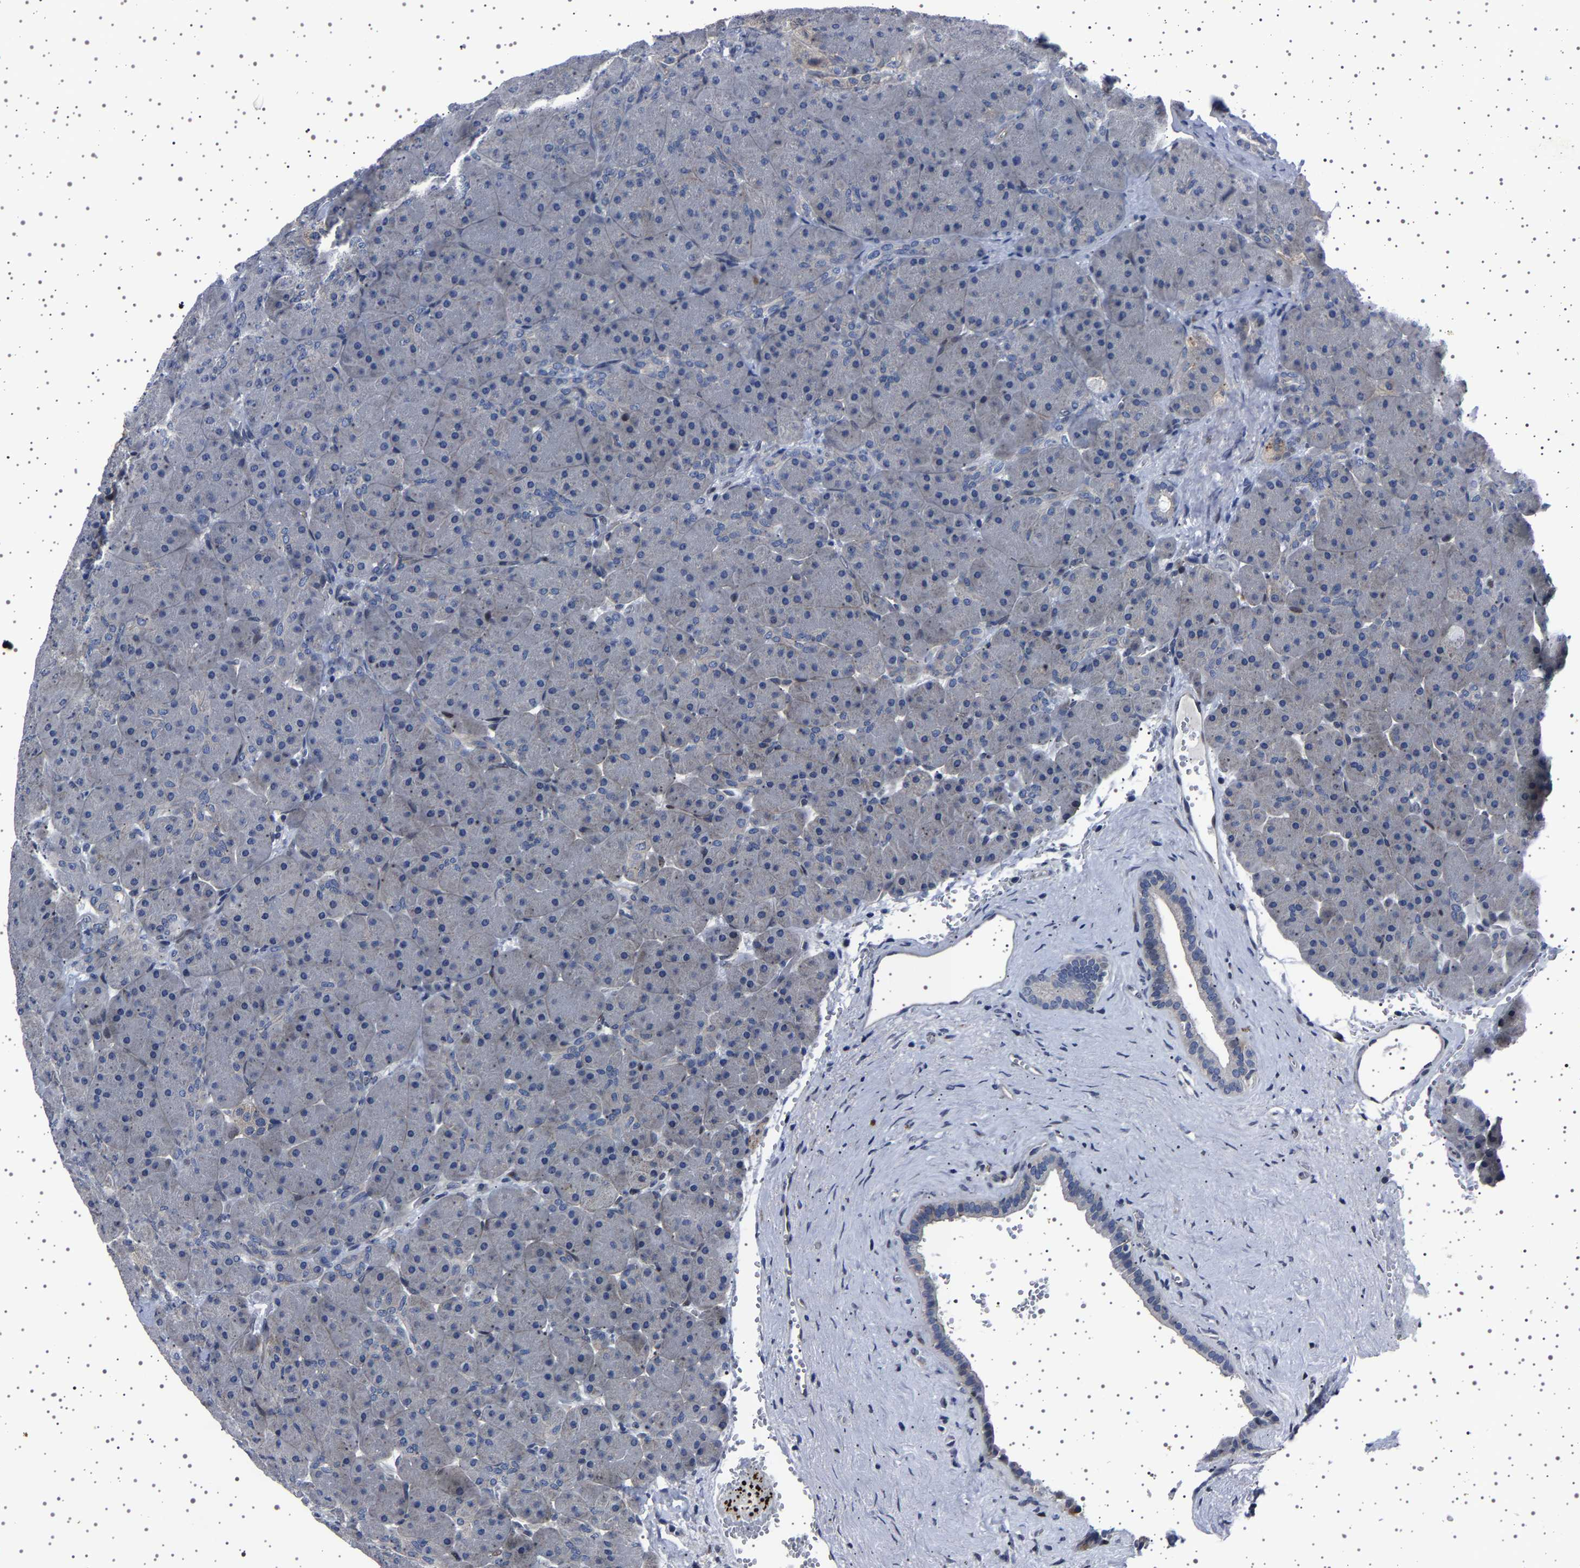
{"staining": {"intensity": "negative", "quantity": "none", "location": "none"}, "tissue": "pancreas", "cell_type": "Exocrine glandular cells", "image_type": "normal", "snomed": [{"axis": "morphology", "description": "Normal tissue, NOS"}, {"axis": "topography", "description": "Pancreas"}], "caption": "A high-resolution micrograph shows immunohistochemistry (IHC) staining of normal pancreas, which demonstrates no significant positivity in exocrine glandular cells.", "gene": "PAK5", "patient": {"sex": "male", "age": 66}}